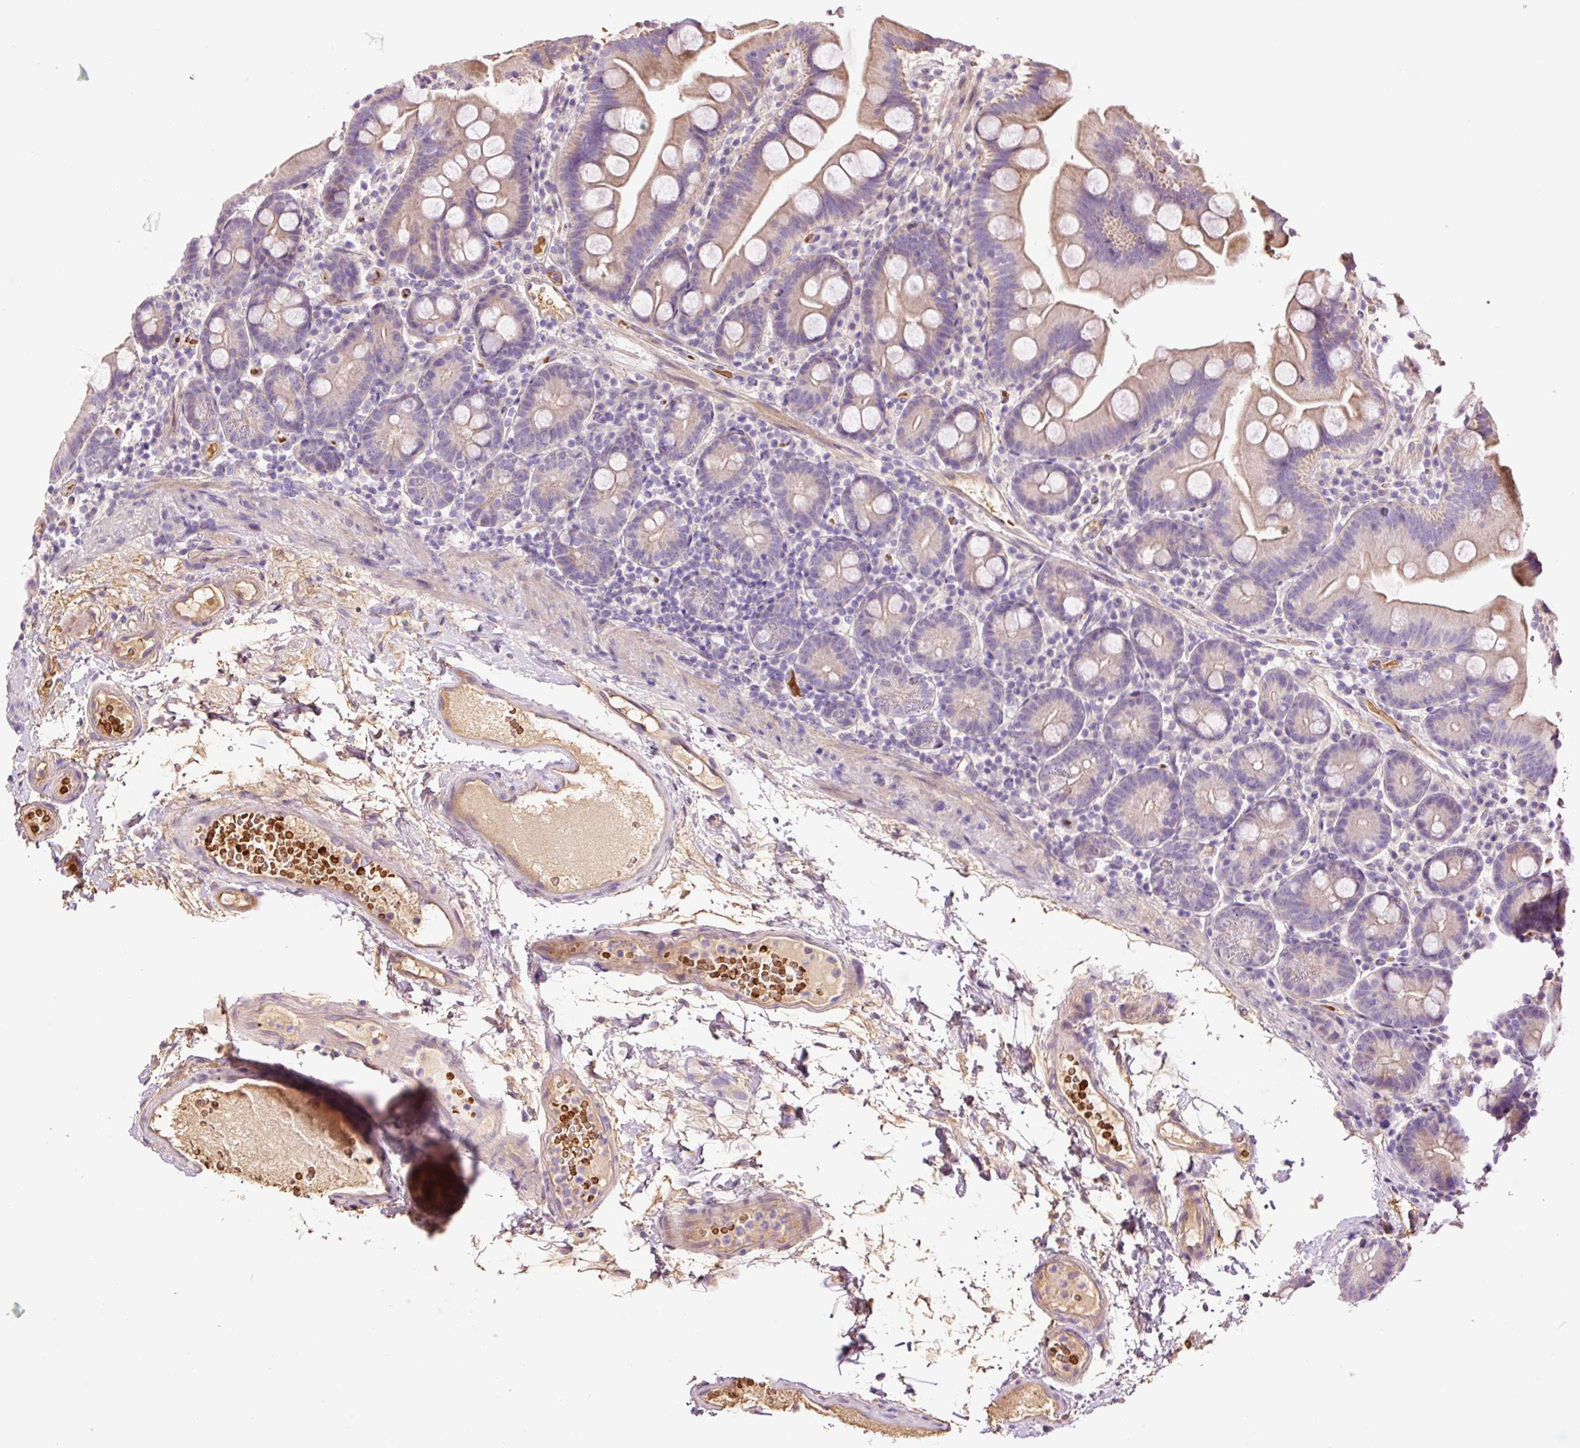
{"staining": {"intensity": "weak", "quantity": "25%-75%", "location": "cytoplasmic/membranous"}, "tissue": "small intestine", "cell_type": "Glandular cells", "image_type": "normal", "snomed": [{"axis": "morphology", "description": "Normal tissue, NOS"}, {"axis": "topography", "description": "Small intestine"}], "caption": "Immunohistochemistry (IHC) image of unremarkable small intestine: small intestine stained using IHC demonstrates low levels of weak protein expression localized specifically in the cytoplasmic/membranous of glandular cells, appearing as a cytoplasmic/membranous brown color.", "gene": "TMEM235", "patient": {"sex": "female", "age": 68}}